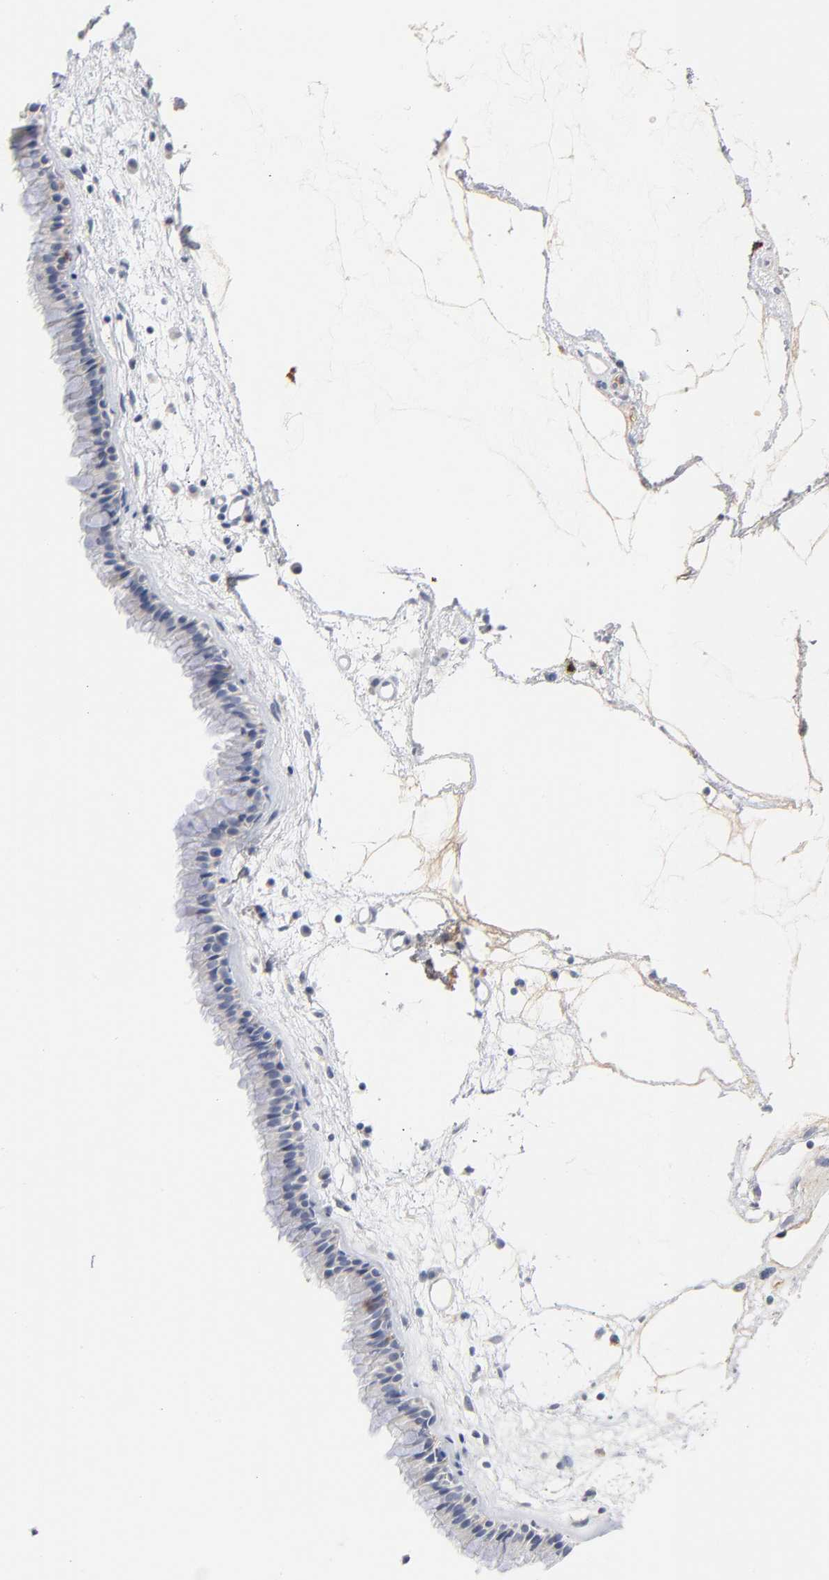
{"staining": {"intensity": "negative", "quantity": "none", "location": "none"}, "tissue": "nasopharynx", "cell_type": "Respiratory epithelial cells", "image_type": "normal", "snomed": [{"axis": "morphology", "description": "Normal tissue, NOS"}, {"axis": "morphology", "description": "Inflammation, NOS"}, {"axis": "topography", "description": "Nasopharynx"}], "caption": "Normal nasopharynx was stained to show a protein in brown. There is no significant expression in respiratory epithelial cells.", "gene": "SERPINA4", "patient": {"sex": "male", "age": 48}}